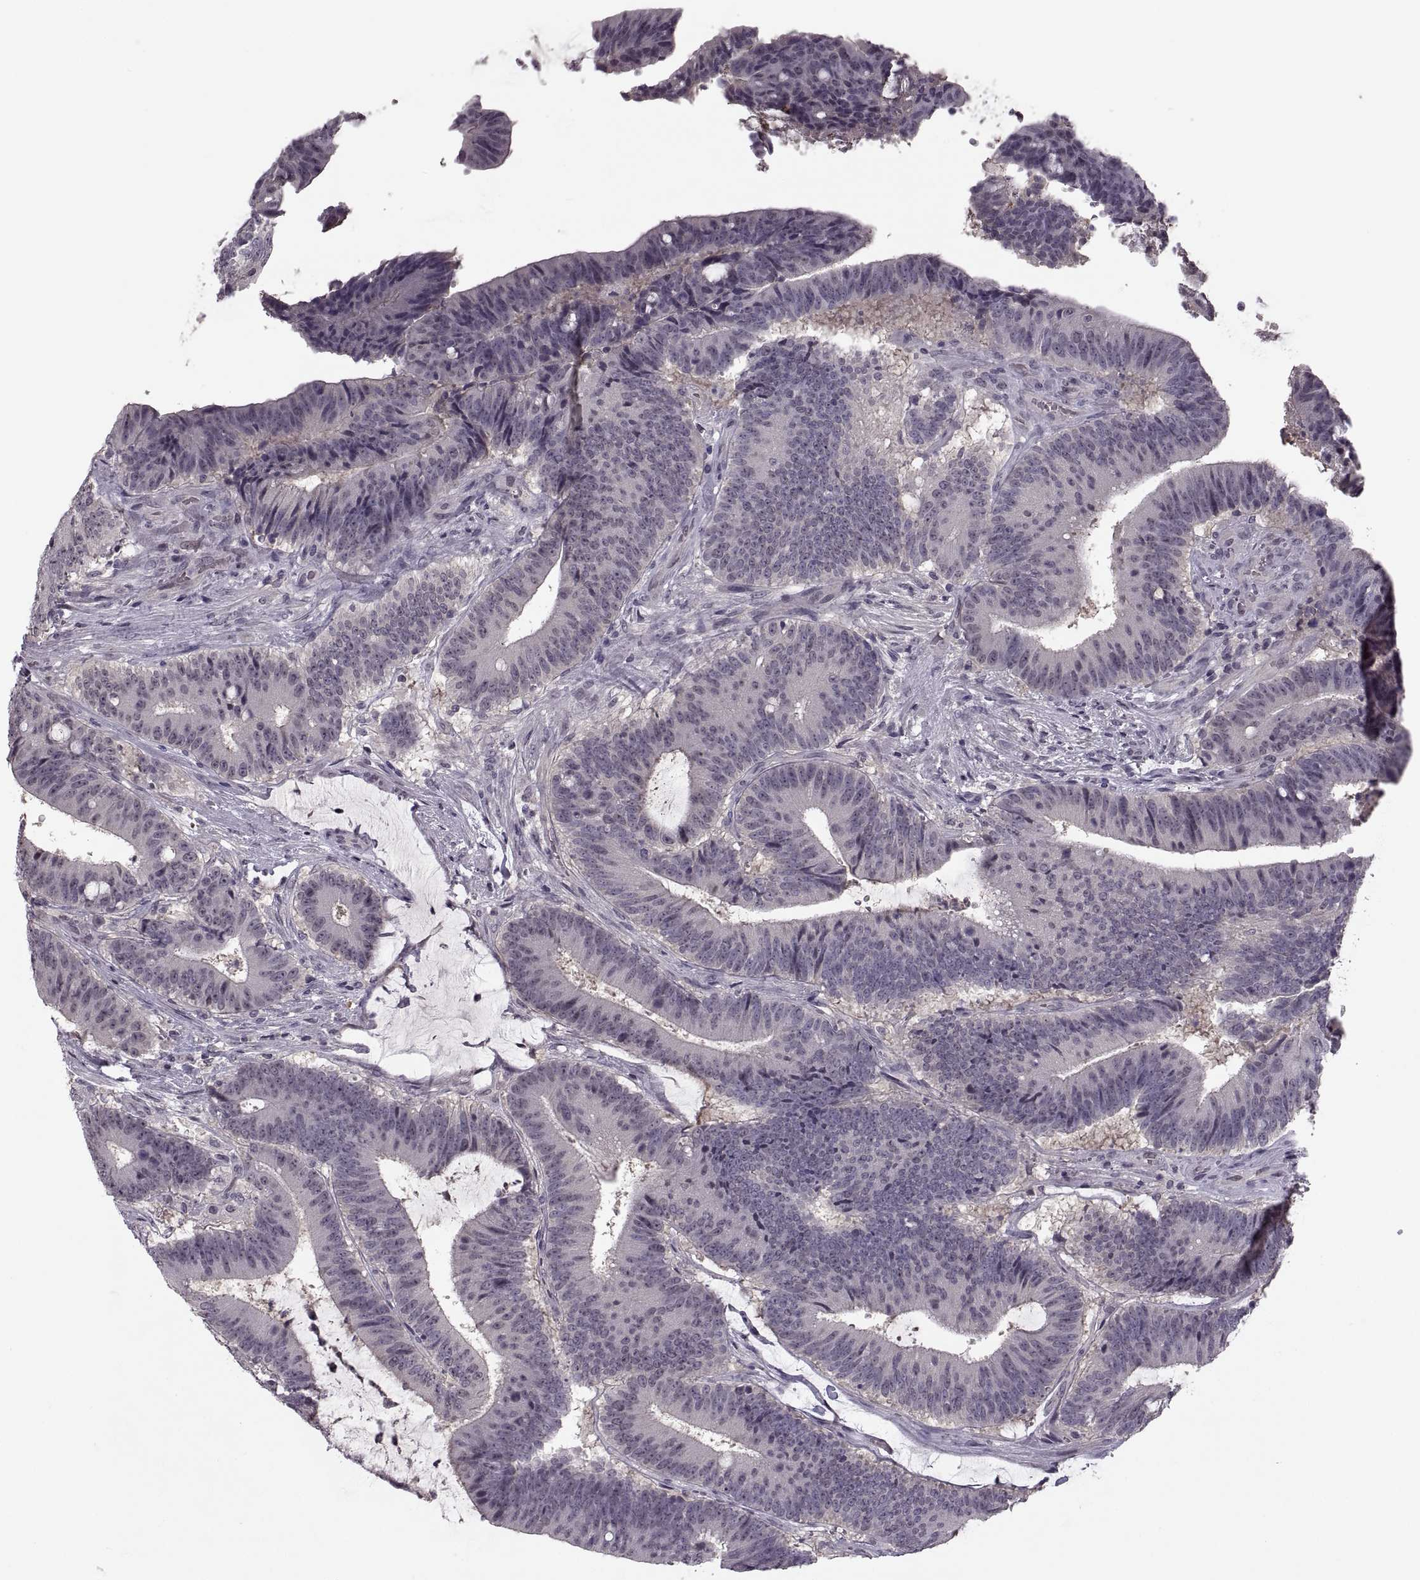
{"staining": {"intensity": "negative", "quantity": "none", "location": "none"}, "tissue": "colorectal cancer", "cell_type": "Tumor cells", "image_type": "cancer", "snomed": [{"axis": "morphology", "description": "Adenocarcinoma, NOS"}, {"axis": "topography", "description": "Colon"}], "caption": "A high-resolution photomicrograph shows immunohistochemistry staining of colorectal adenocarcinoma, which demonstrates no significant expression in tumor cells.", "gene": "CACNA1F", "patient": {"sex": "female", "age": 43}}